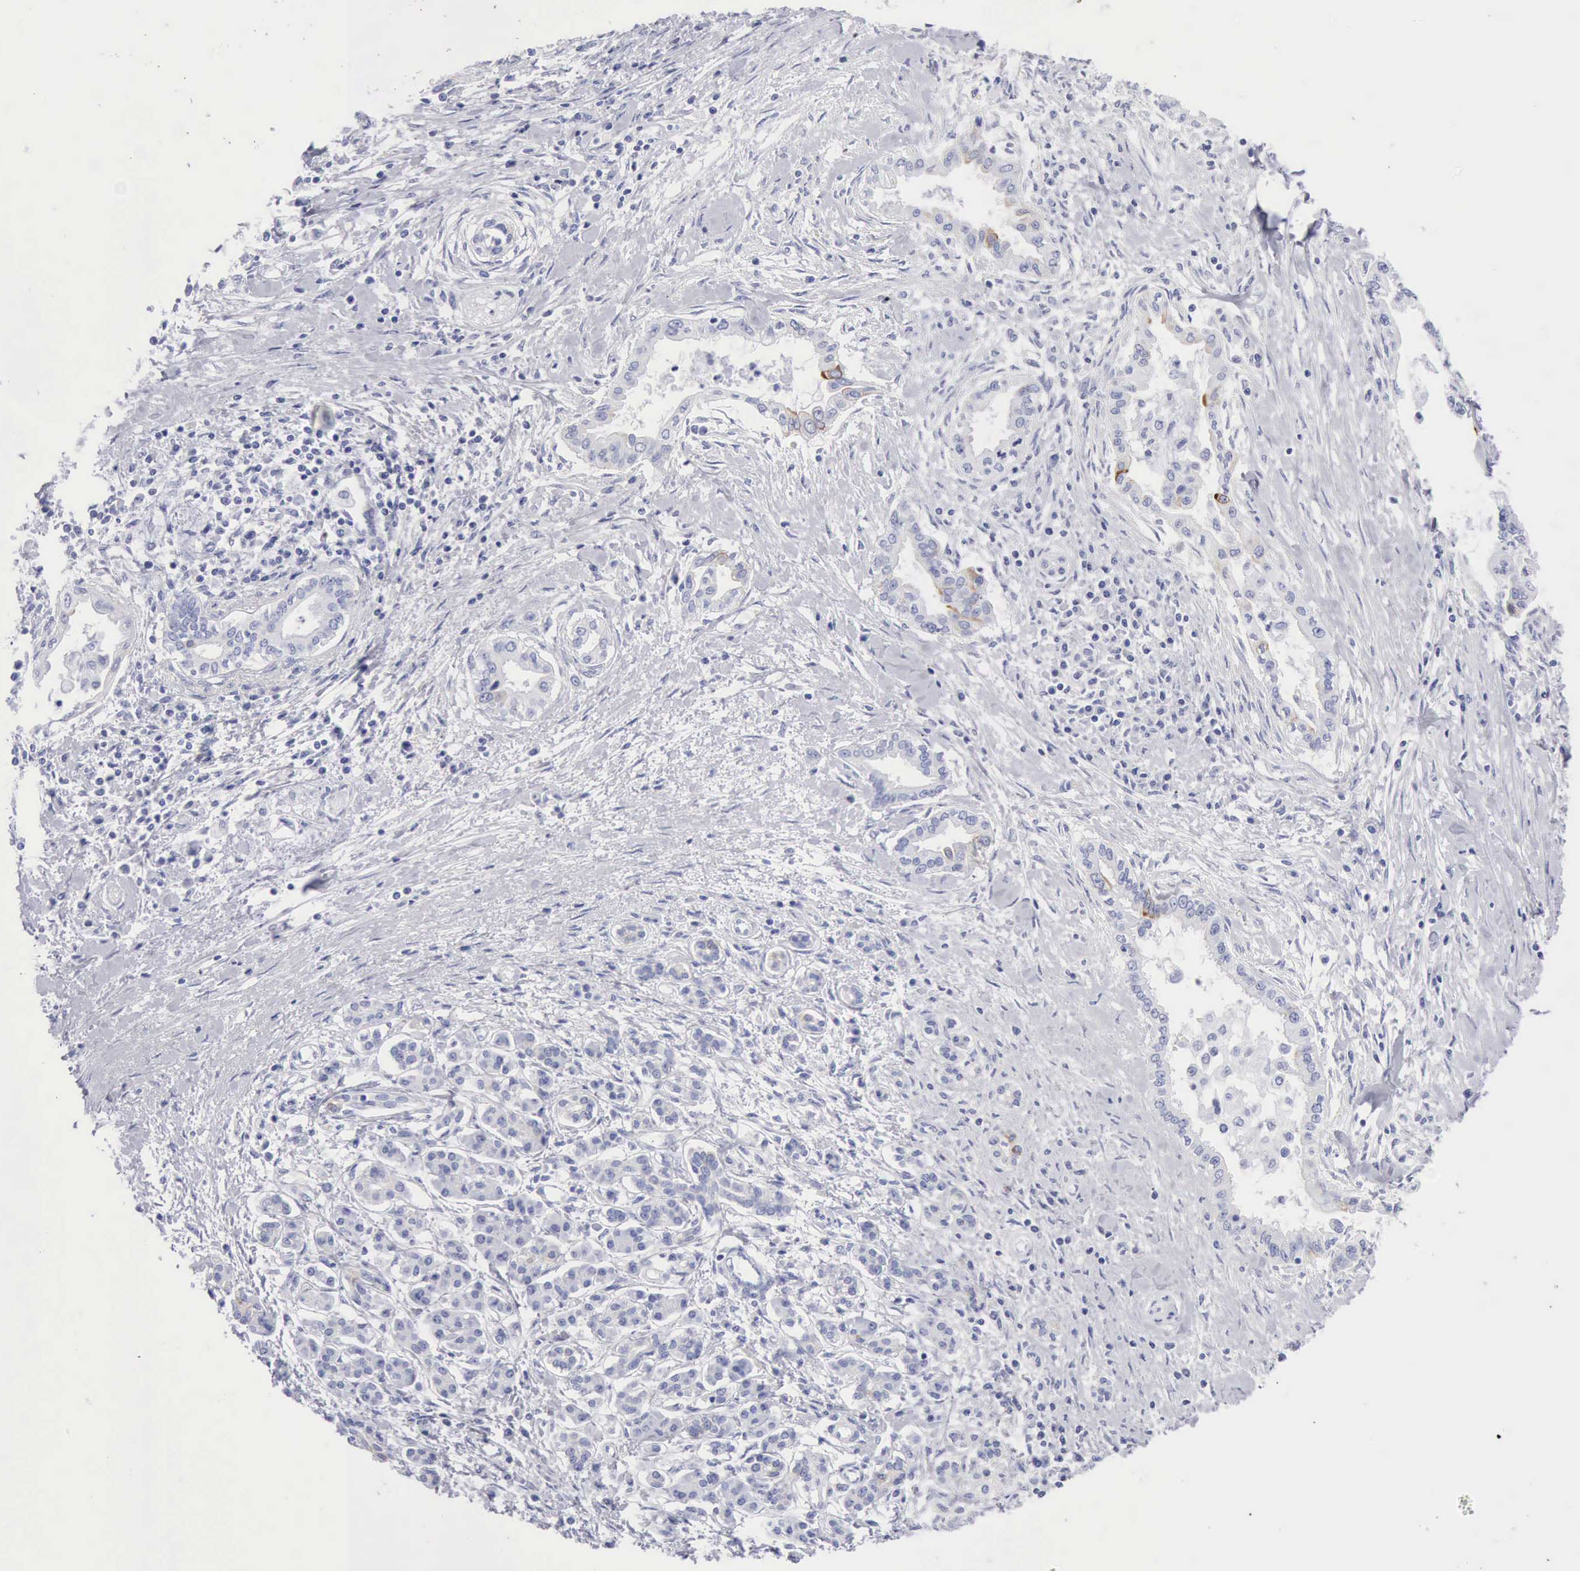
{"staining": {"intensity": "negative", "quantity": "none", "location": "none"}, "tissue": "pancreatic cancer", "cell_type": "Tumor cells", "image_type": "cancer", "snomed": [{"axis": "morphology", "description": "Adenocarcinoma, NOS"}, {"axis": "topography", "description": "Pancreas"}], "caption": "Human pancreatic cancer stained for a protein using immunohistochemistry (IHC) demonstrates no positivity in tumor cells.", "gene": "KRT5", "patient": {"sex": "female", "age": 64}}